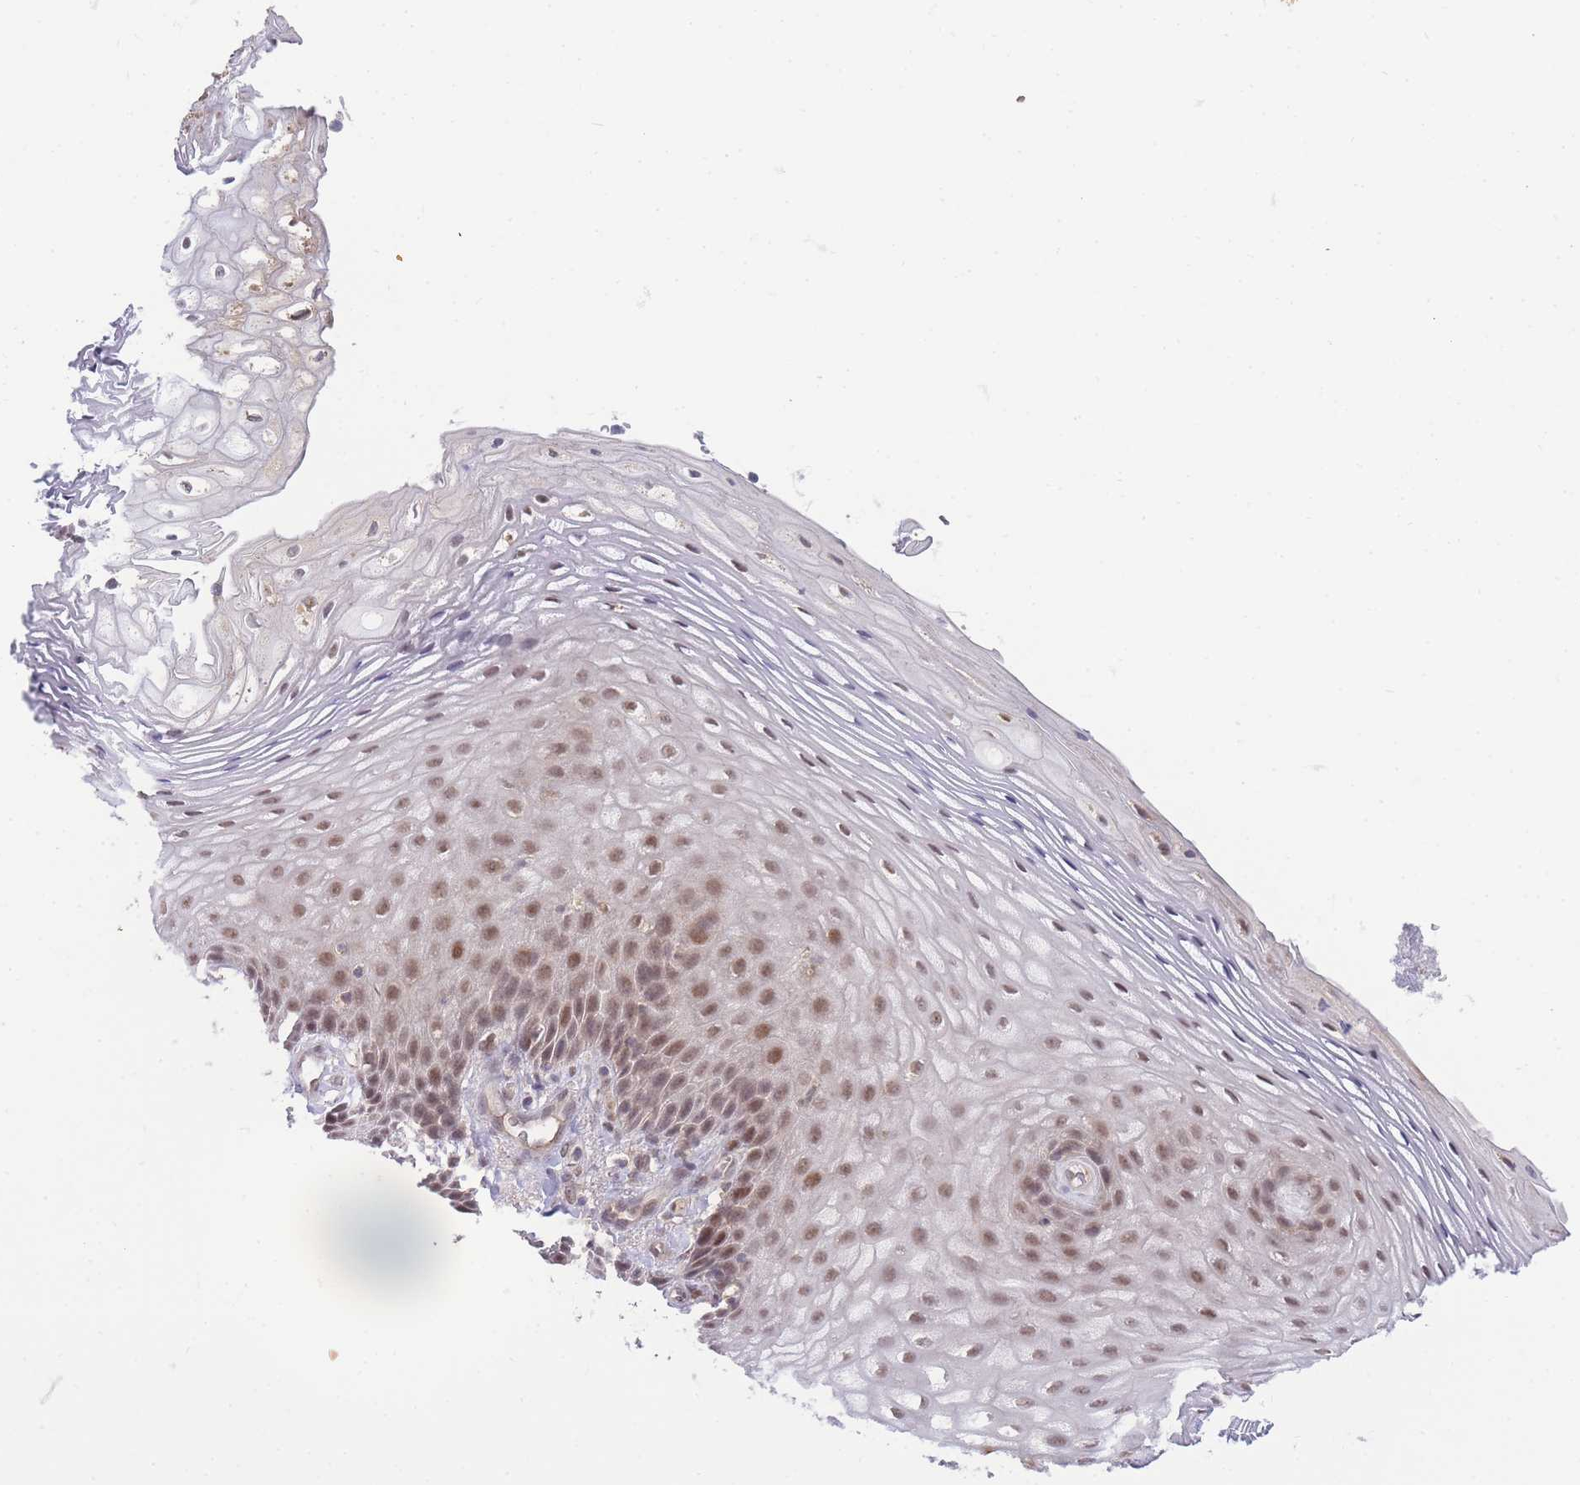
{"staining": {"intensity": "moderate", "quantity": "<25%", "location": "nuclear"}, "tissue": "vagina", "cell_type": "Squamous epithelial cells", "image_type": "normal", "snomed": [{"axis": "morphology", "description": "Normal tissue, NOS"}, {"axis": "topography", "description": "Vagina"}], "caption": "Immunohistochemistry (IHC) micrograph of normal human vagina stained for a protein (brown), which exhibits low levels of moderate nuclear staining in about <25% of squamous epithelial cells.", "gene": "PUS10", "patient": {"sex": "female", "age": 60}}